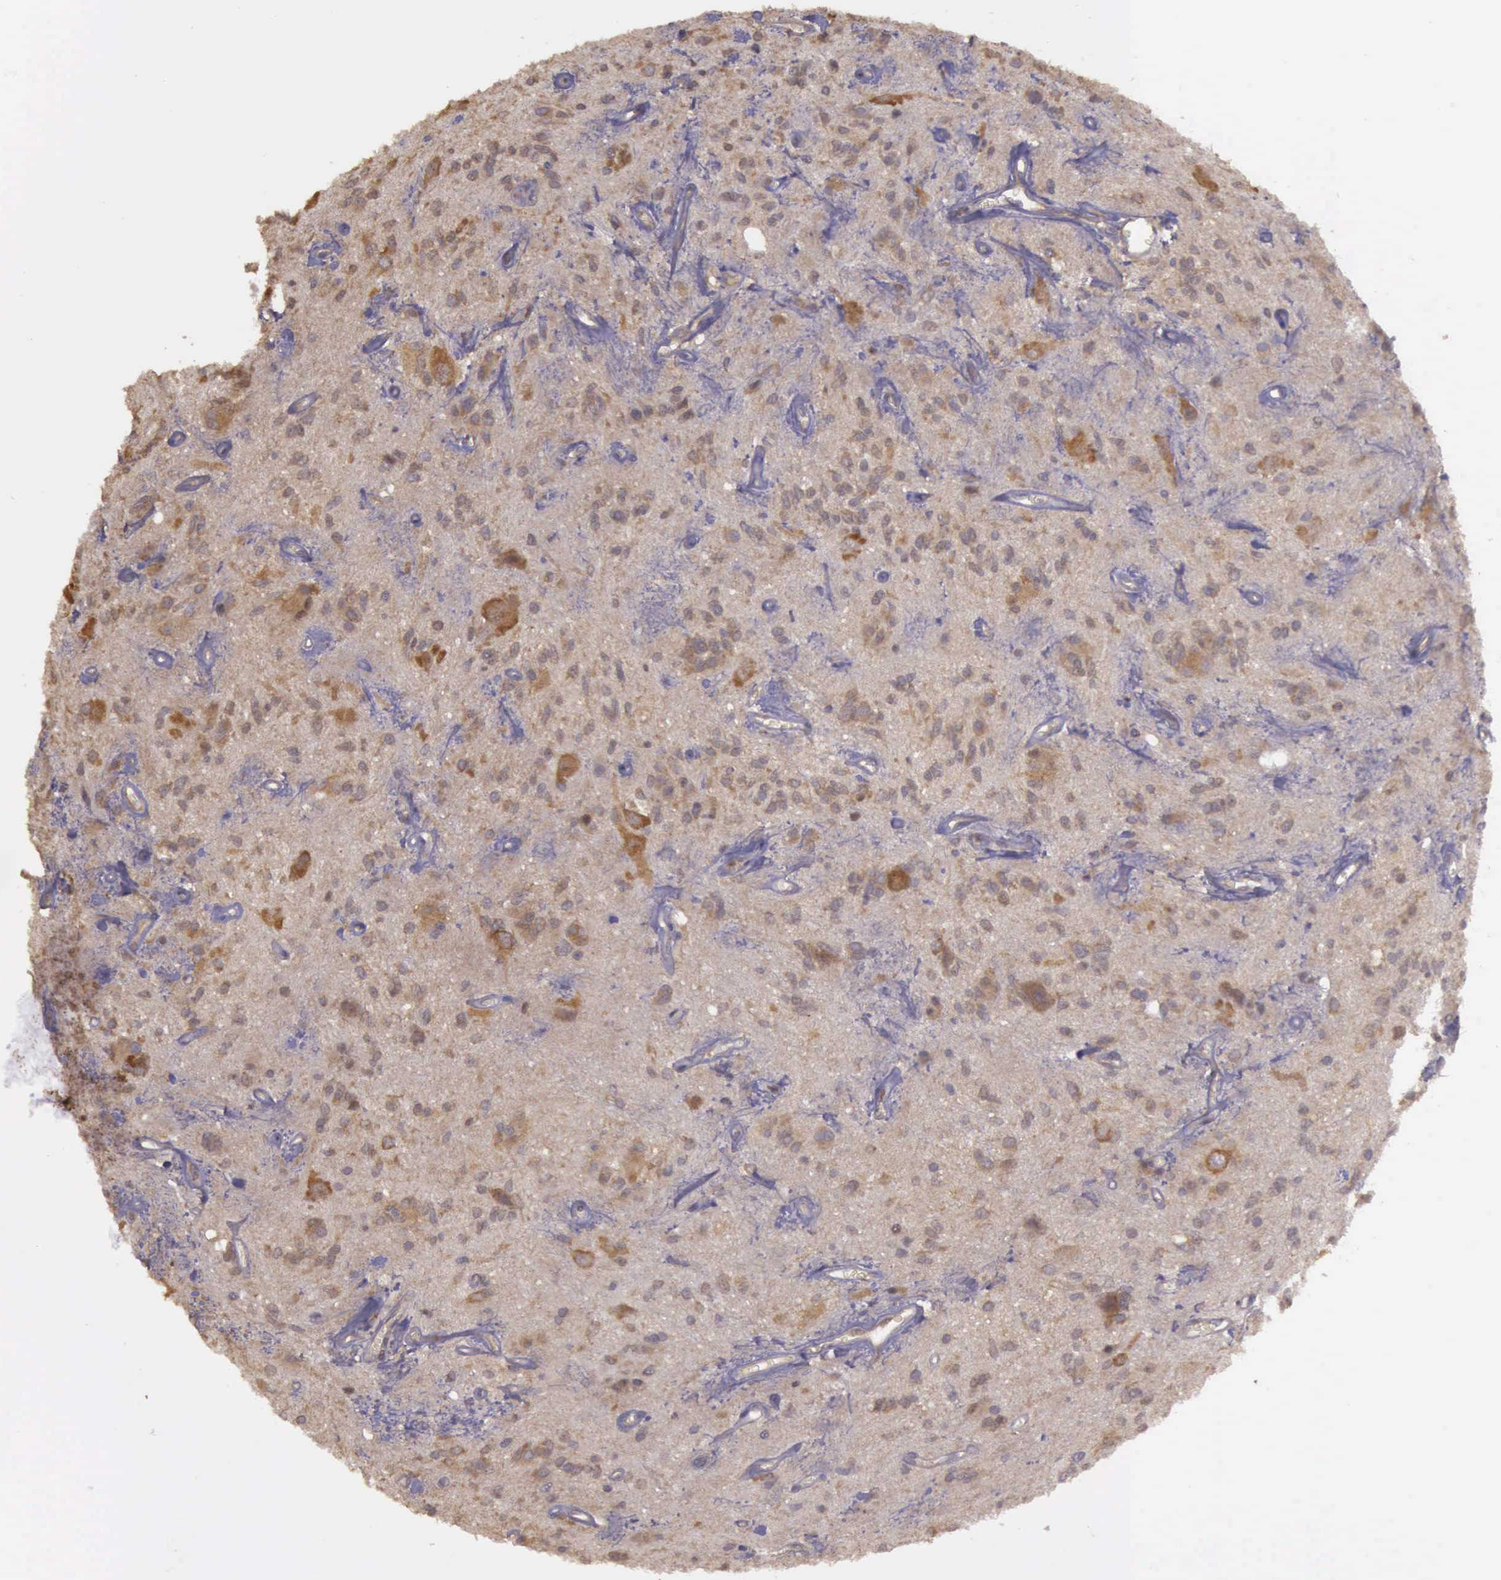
{"staining": {"intensity": "moderate", "quantity": ">75%", "location": "cytoplasmic/membranous"}, "tissue": "glioma", "cell_type": "Tumor cells", "image_type": "cancer", "snomed": [{"axis": "morphology", "description": "Glioma, malignant, Low grade"}, {"axis": "topography", "description": "Brain"}], "caption": "The histopathology image exhibits staining of glioma, revealing moderate cytoplasmic/membranous protein staining (brown color) within tumor cells.", "gene": "EIF5", "patient": {"sex": "female", "age": 15}}